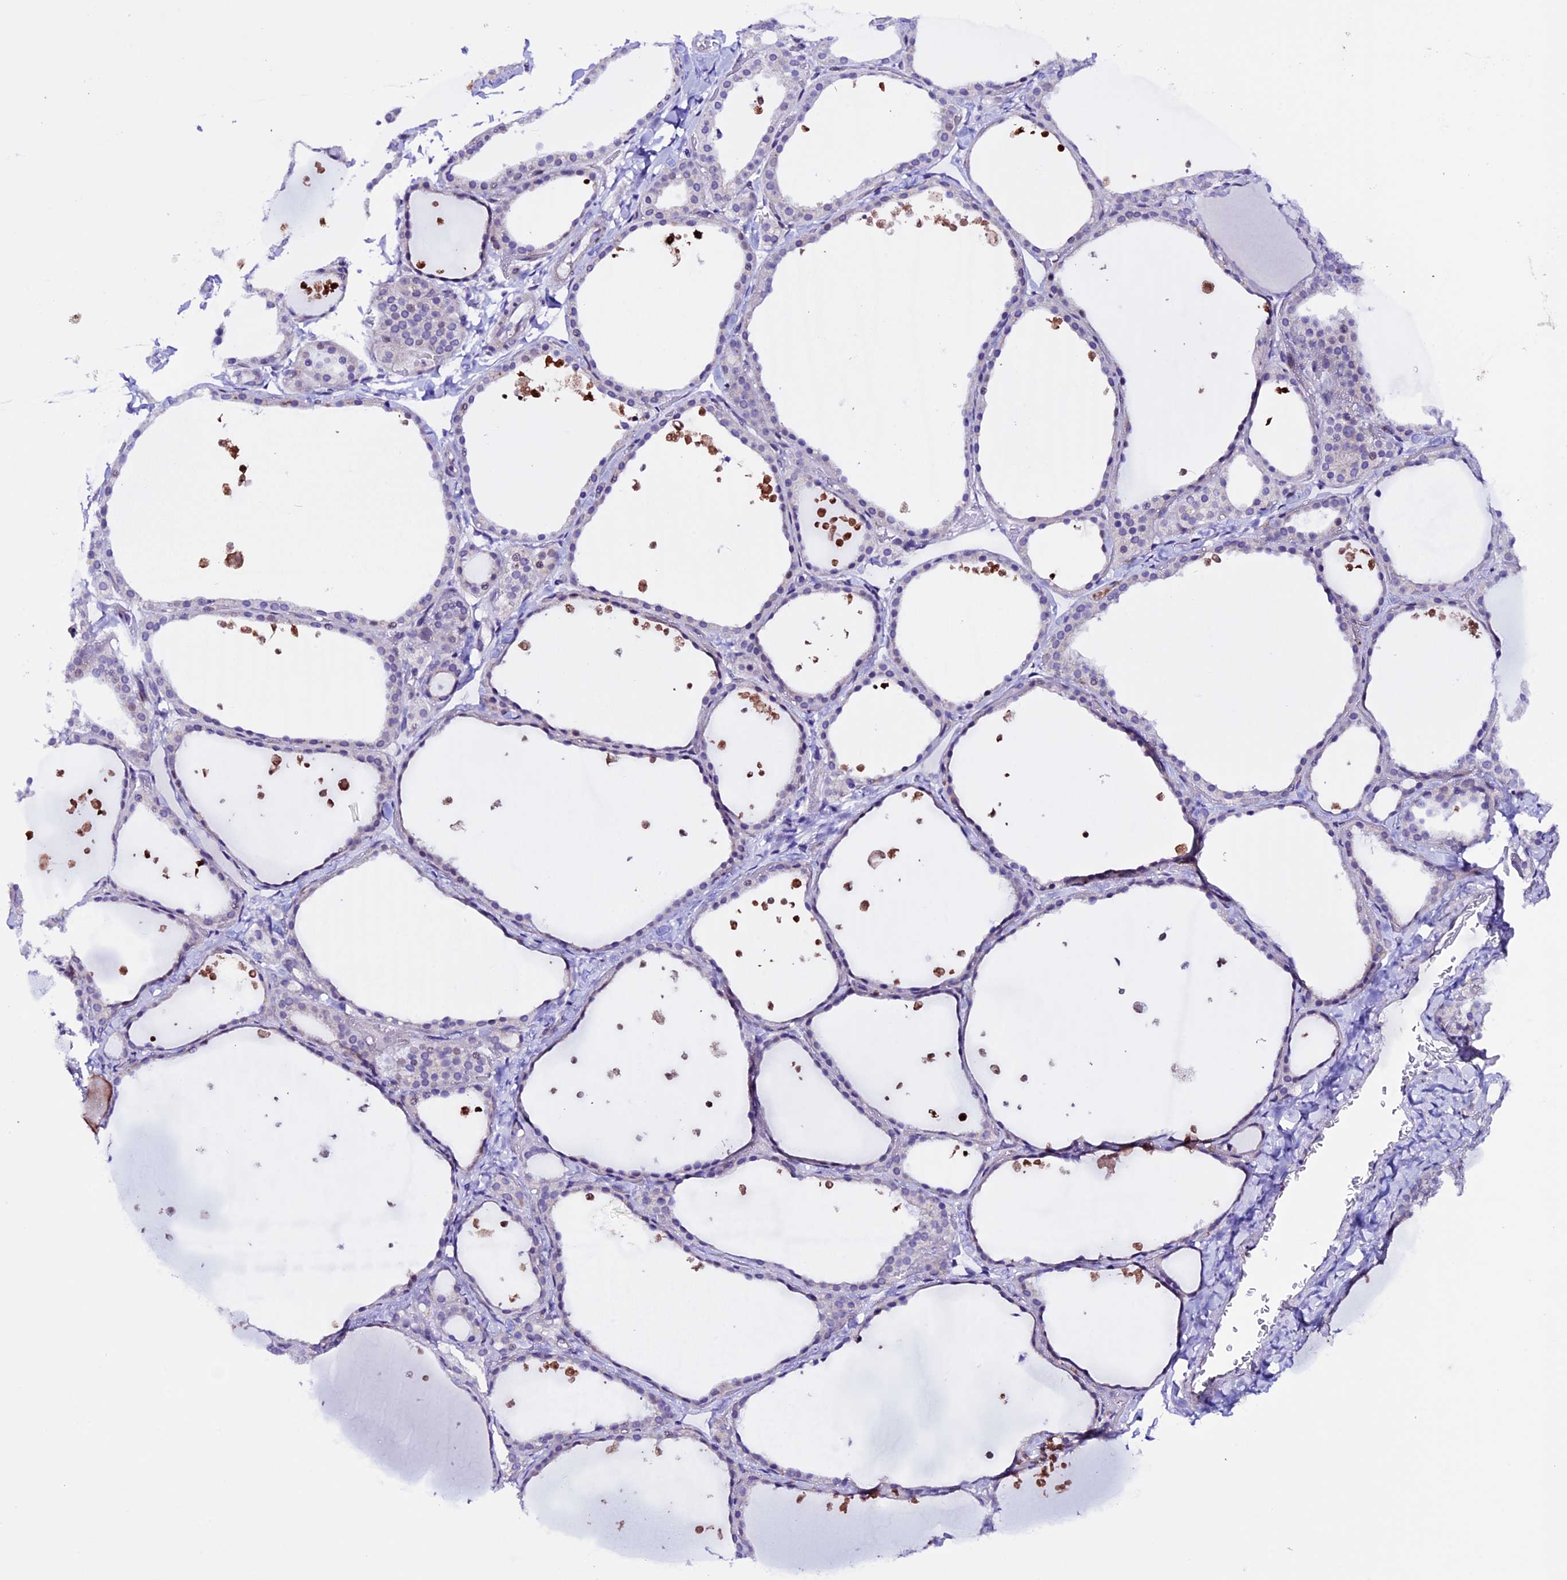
{"staining": {"intensity": "weak", "quantity": "25%-75%", "location": "cytoplasmic/membranous"}, "tissue": "thyroid gland", "cell_type": "Glandular cells", "image_type": "normal", "snomed": [{"axis": "morphology", "description": "Normal tissue, NOS"}, {"axis": "topography", "description": "Thyroid gland"}], "caption": "Normal thyroid gland exhibits weak cytoplasmic/membranous expression in approximately 25%-75% of glandular cells, visualized by immunohistochemistry.", "gene": "TMEM171", "patient": {"sex": "female", "age": 44}}